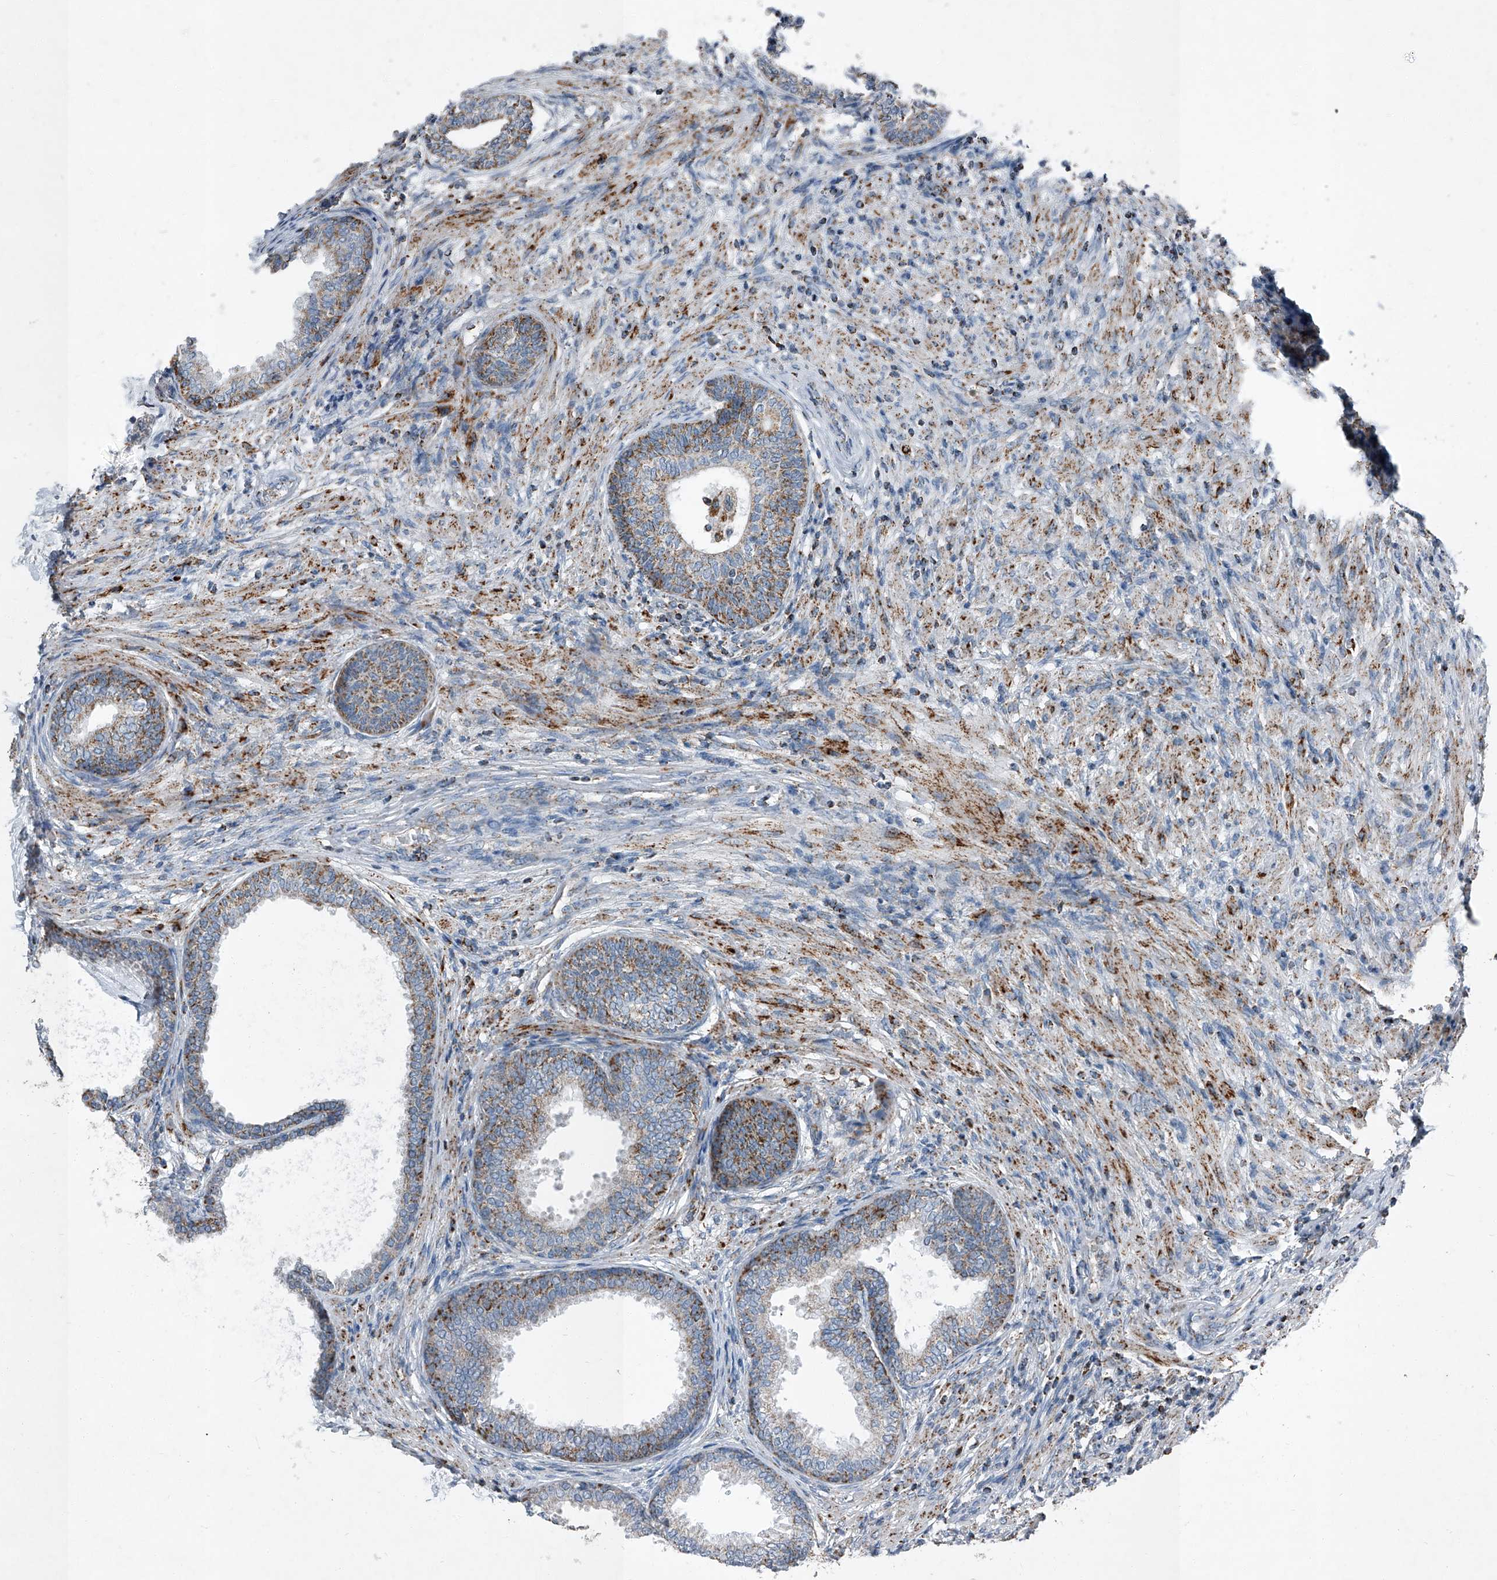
{"staining": {"intensity": "moderate", "quantity": "25%-75%", "location": "cytoplasmic/membranous"}, "tissue": "prostate", "cell_type": "Glandular cells", "image_type": "normal", "snomed": [{"axis": "morphology", "description": "Normal tissue, NOS"}, {"axis": "topography", "description": "Prostate"}], "caption": "The micrograph demonstrates staining of unremarkable prostate, revealing moderate cytoplasmic/membranous protein staining (brown color) within glandular cells.", "gene": "CHRNA7", "patient": {"sex": "male", "age": 76}}